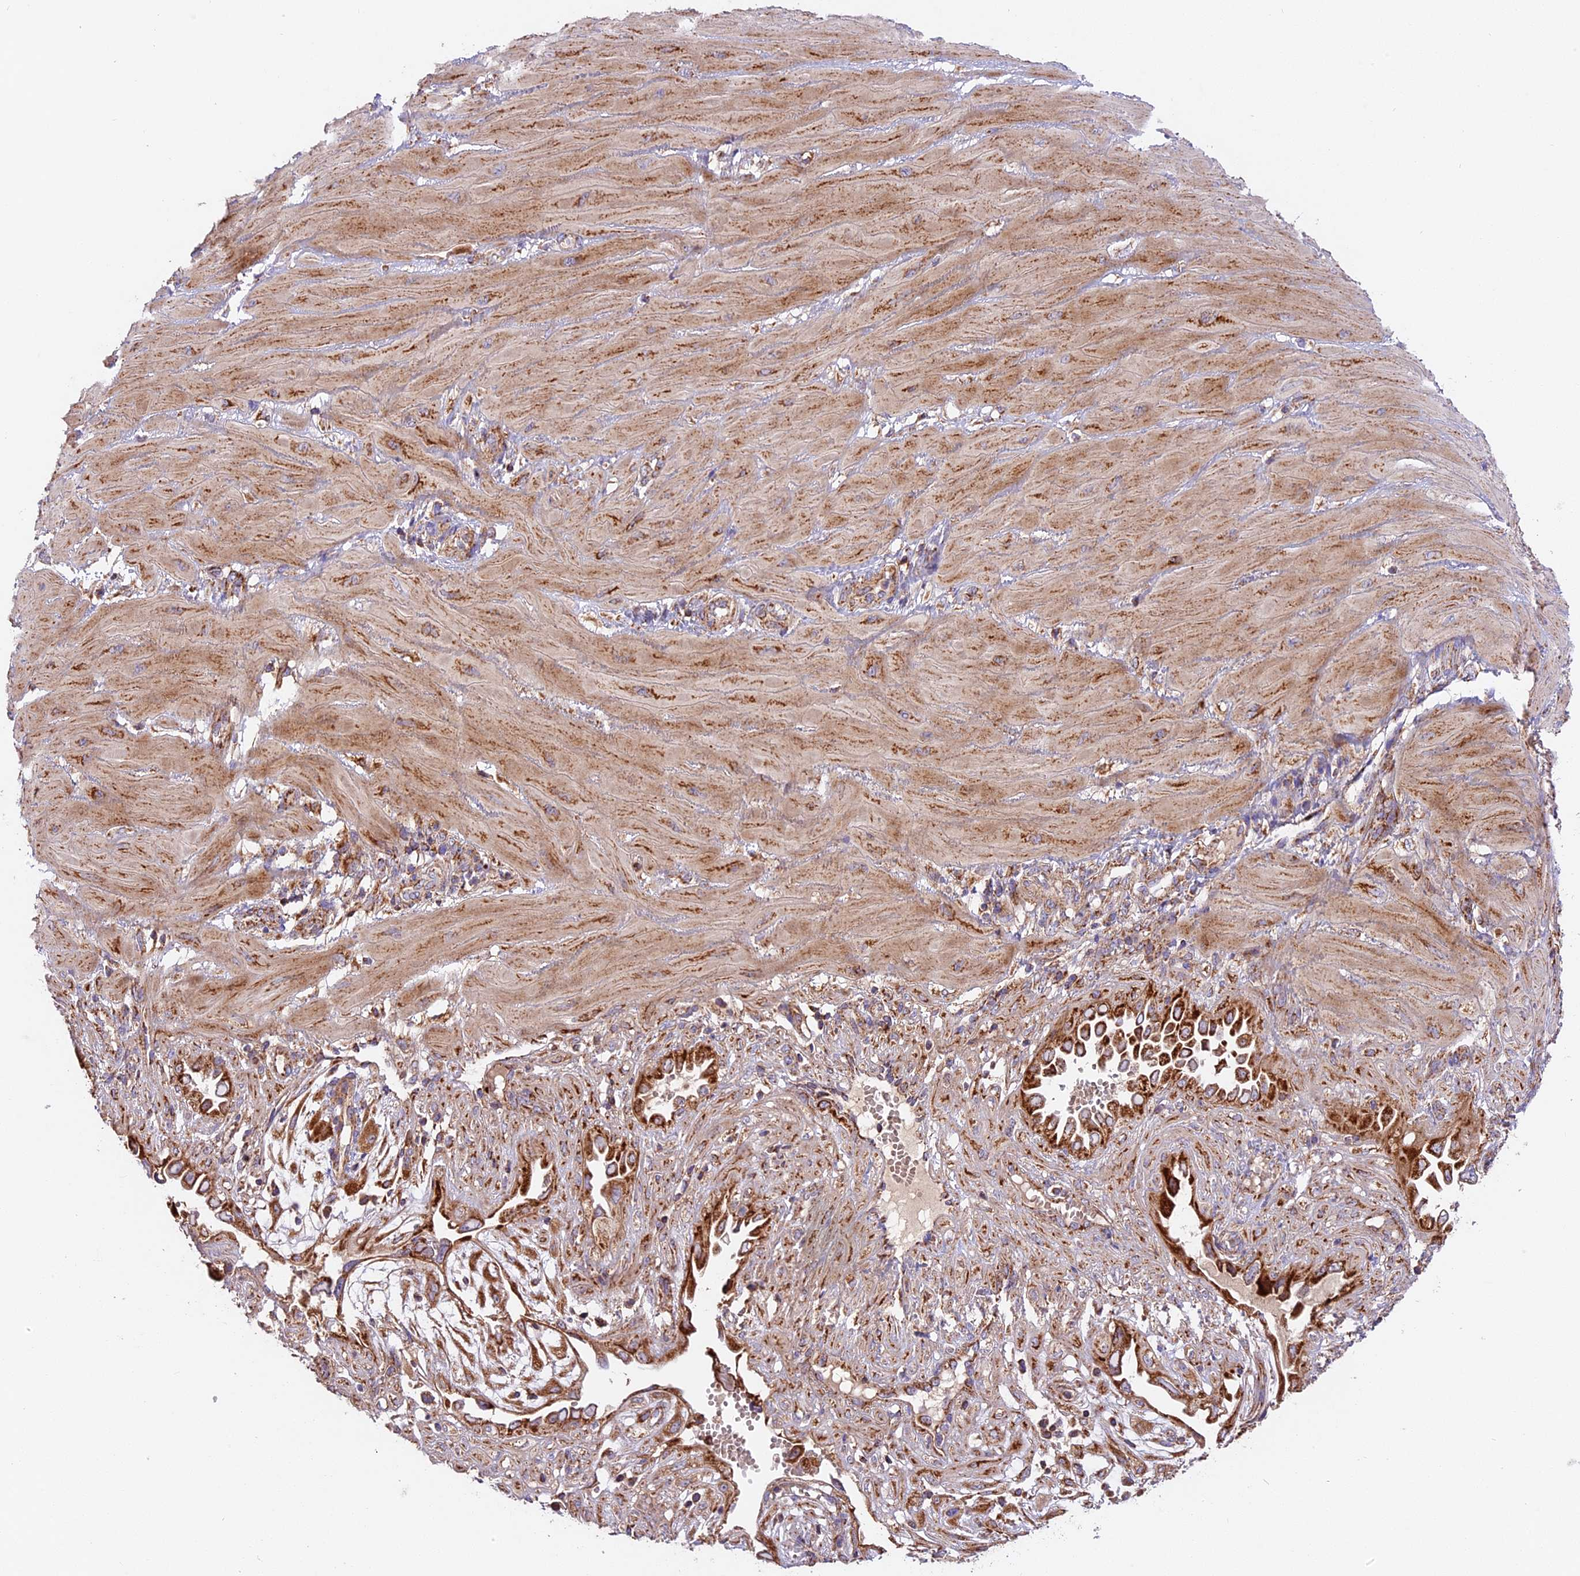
{"staining": {"intensity": "strong", "quantity": ">75%", "location": "cytoplasmic/membranous"}, "tissue": "cervical cancer", "cell_type": "Tumor cells", "image_type": "cancer", "snomed": [{"axis": "morphology", "description": "Squamous cell carcinoma, NOS"}, {"axis": "topography", "description": "Cervix"}], "caption": "Tumor cells reveal high levels of strong cytoplasmic/membranous expression in approximately >75% of cells in squamous cell carcinoma (cervical).", "gene": "NDUFA8", "patient": {"sex": "female", "age": 36}}